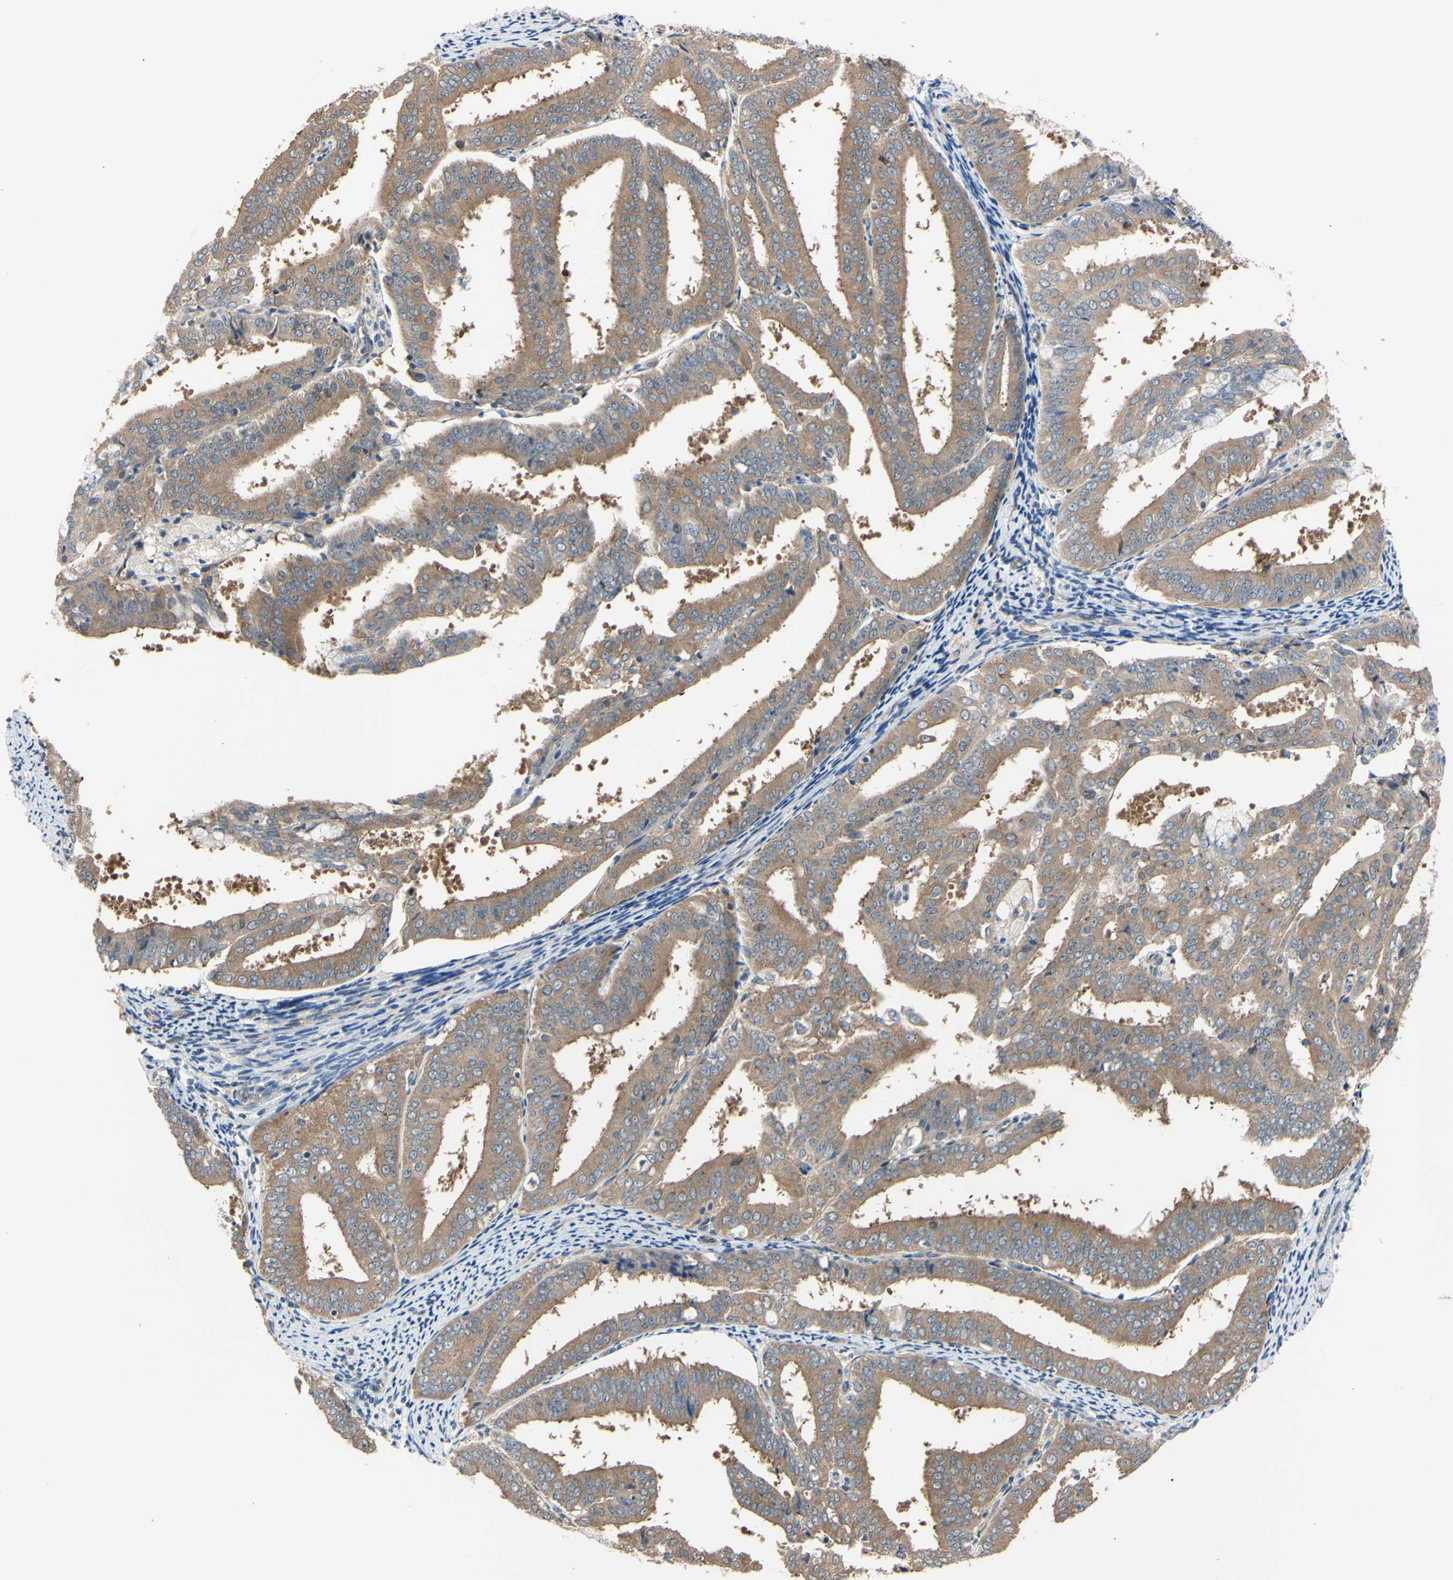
{"staining": {"intensity": "weak", "quantity": ">75%", "location": "cytoplasmic/membranous"}, "tissue": "endometrial cancer", "cell_type": "Tumor cells", "image_type": "cancer", "snomed": [{"axis": "morphology", "description": "Adenocarcinoma, NOS"}, {"axis": "topography", "description": "Endometrium"}], "caption": "Adenocarcinoma (endometrial) stained for a protein demonstrates weak cytoplasmic/membranous positivity in tumor cells.", "gene": "RARS1", "patient": {"sex": "female", "age": 63}}